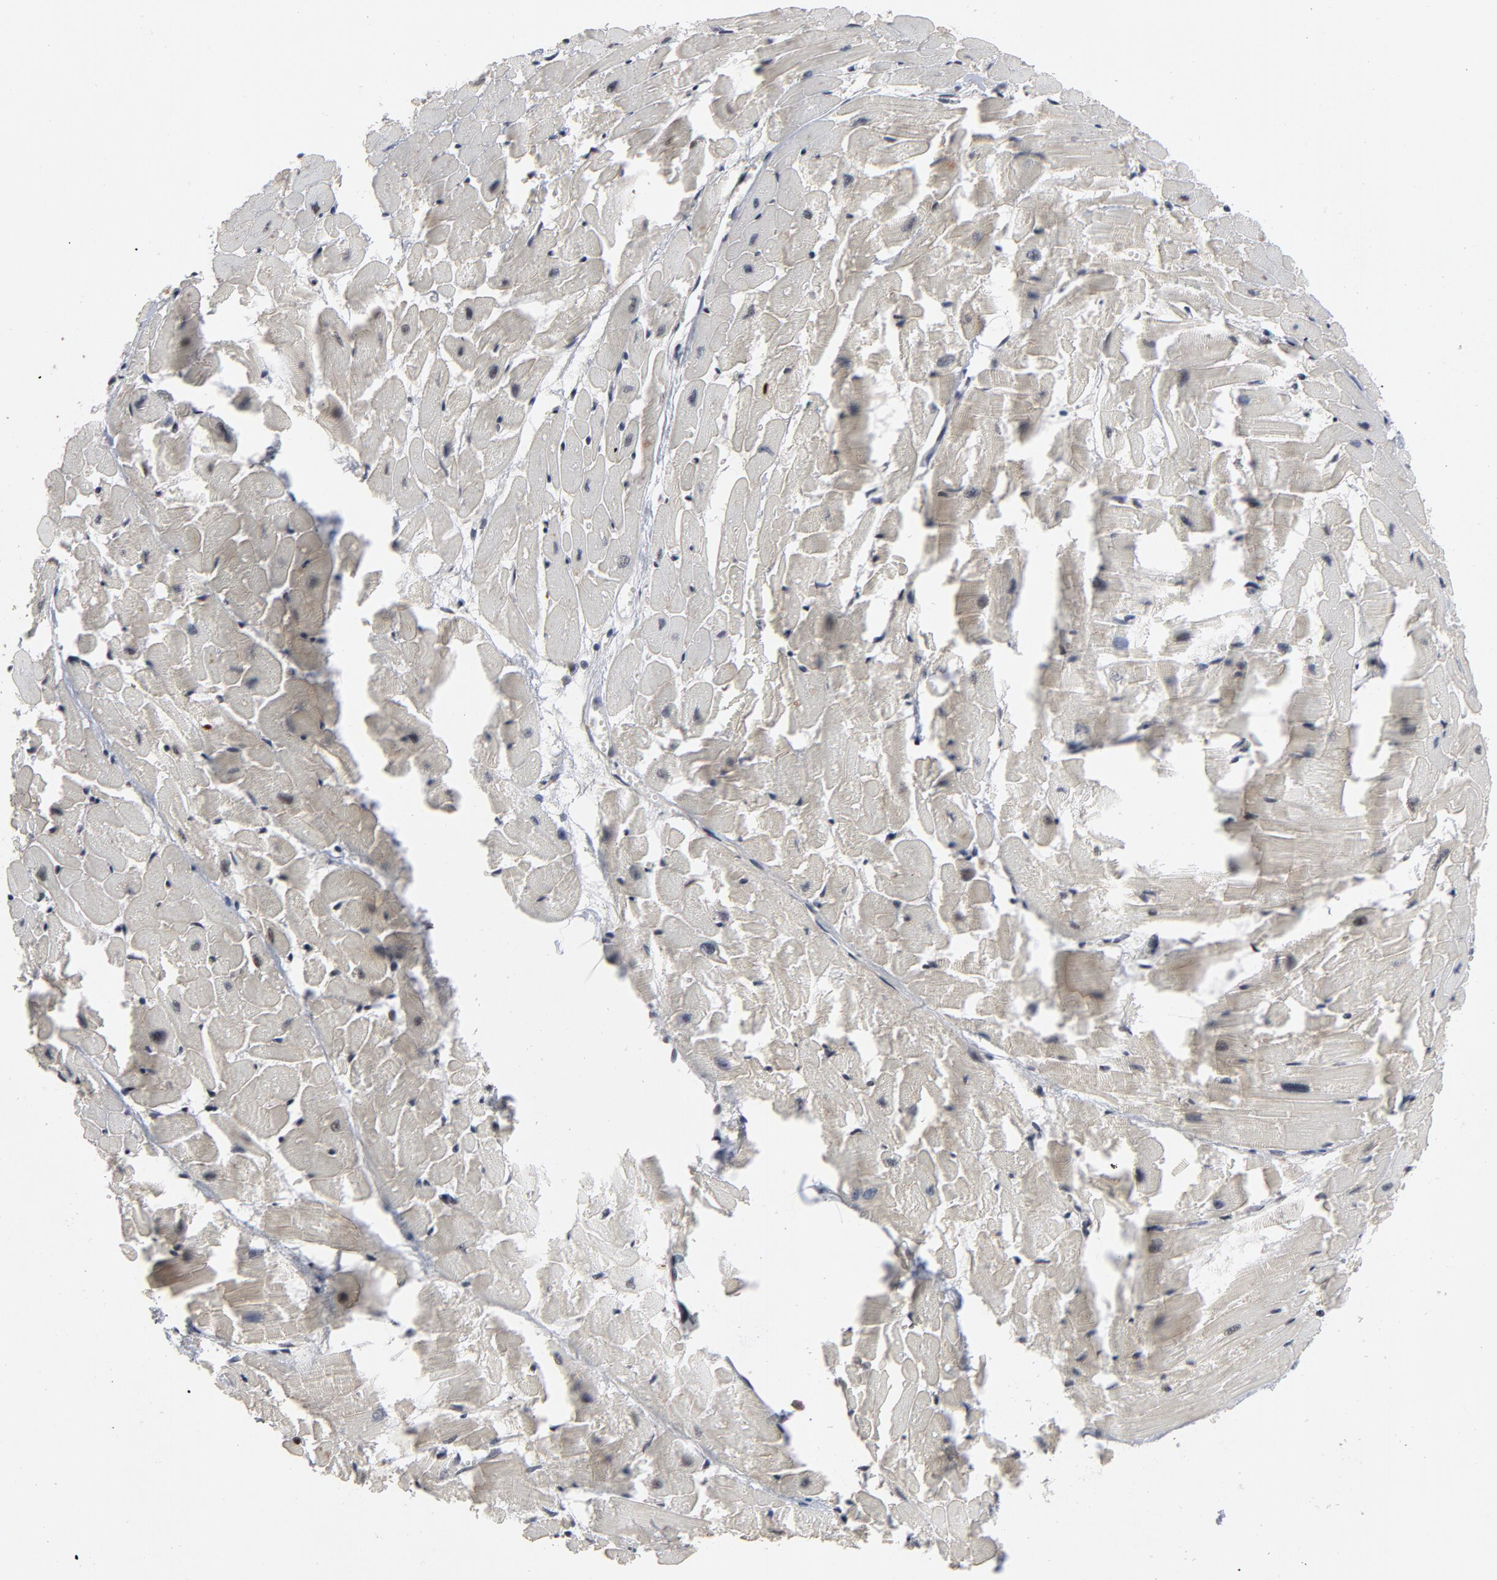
{"staining": {"intensity": "negative", "quantity": "none", "location": "none"}, "tissue": "heart muscle", "cell_type": "Cardiomyocytes", "image_type": "normal", "snomed": [{"axis": "morphology", "description": "Normal tissue, NOS"}, {"axis": "topography", "description": "Heart"}], "caption": "IHC photomicrograph of benign human heart muscle stained for a protein (brown), which displays no expression in cardiomyocytes.", "gene": "RTL5", "patient": {"sex": "female", "age": 19}}